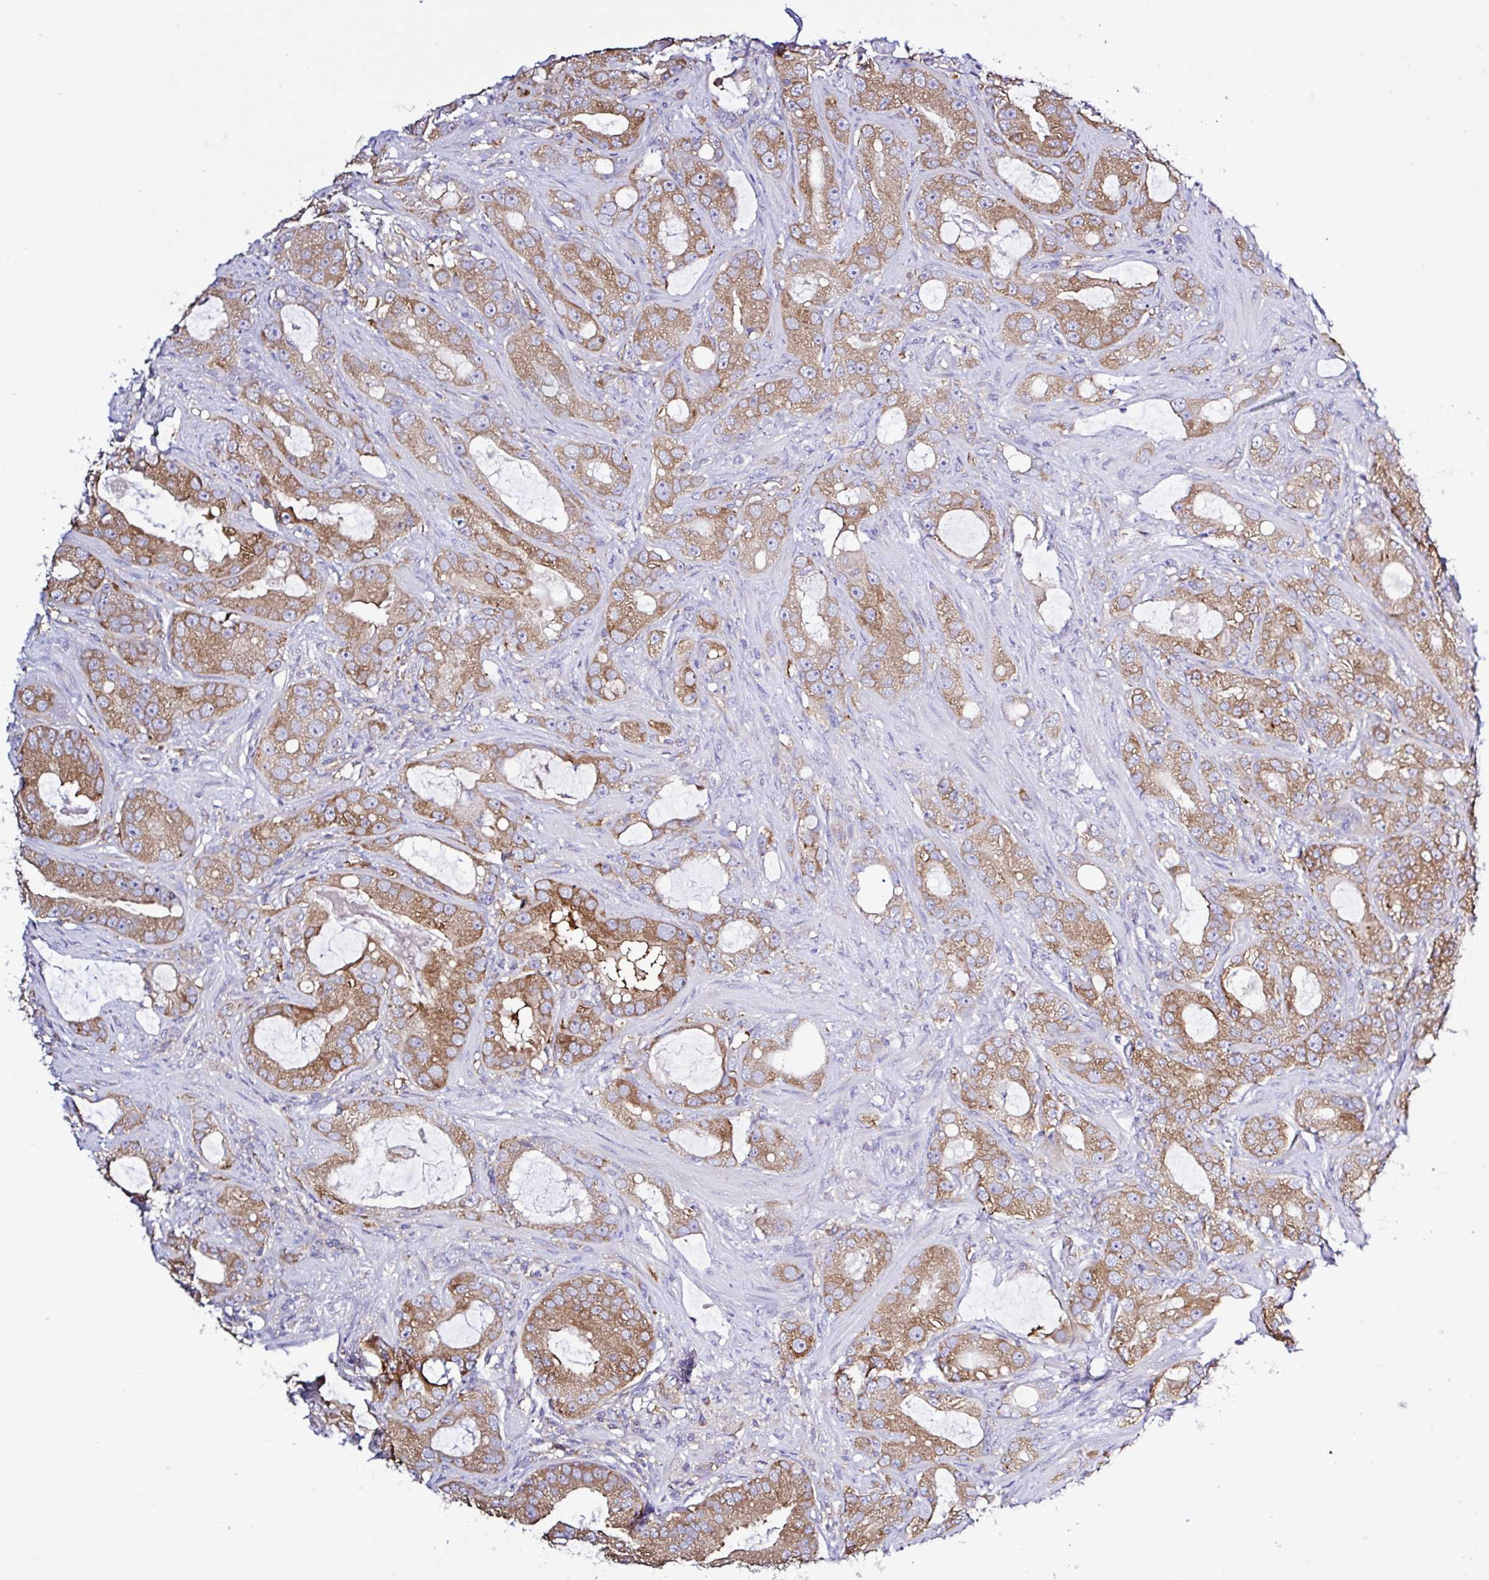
{"staining": {"intensity": "moderate", "quantity": ">75%", "location": "cytoplasmic/membranous"}, "tissue": "prostate cancer", "cell_type": "Tumor cells", "image_type": "cancer", "snomed": [{"axis": "morphology", "description": "Adenocarcinoma, High grade"}, {"axis": "topography", "description": "Prostate"}], "caption": "A high-resolution histopathology image shows immunohistochemistry (IHC) staining of prostate high-grade adenocarcinoma, which demonstrates moderate cytoplasmic/membranous staining in about >75% of tumor cells.", "gene": "LARS1", "patient": {"sex": "male", "age": 65}}